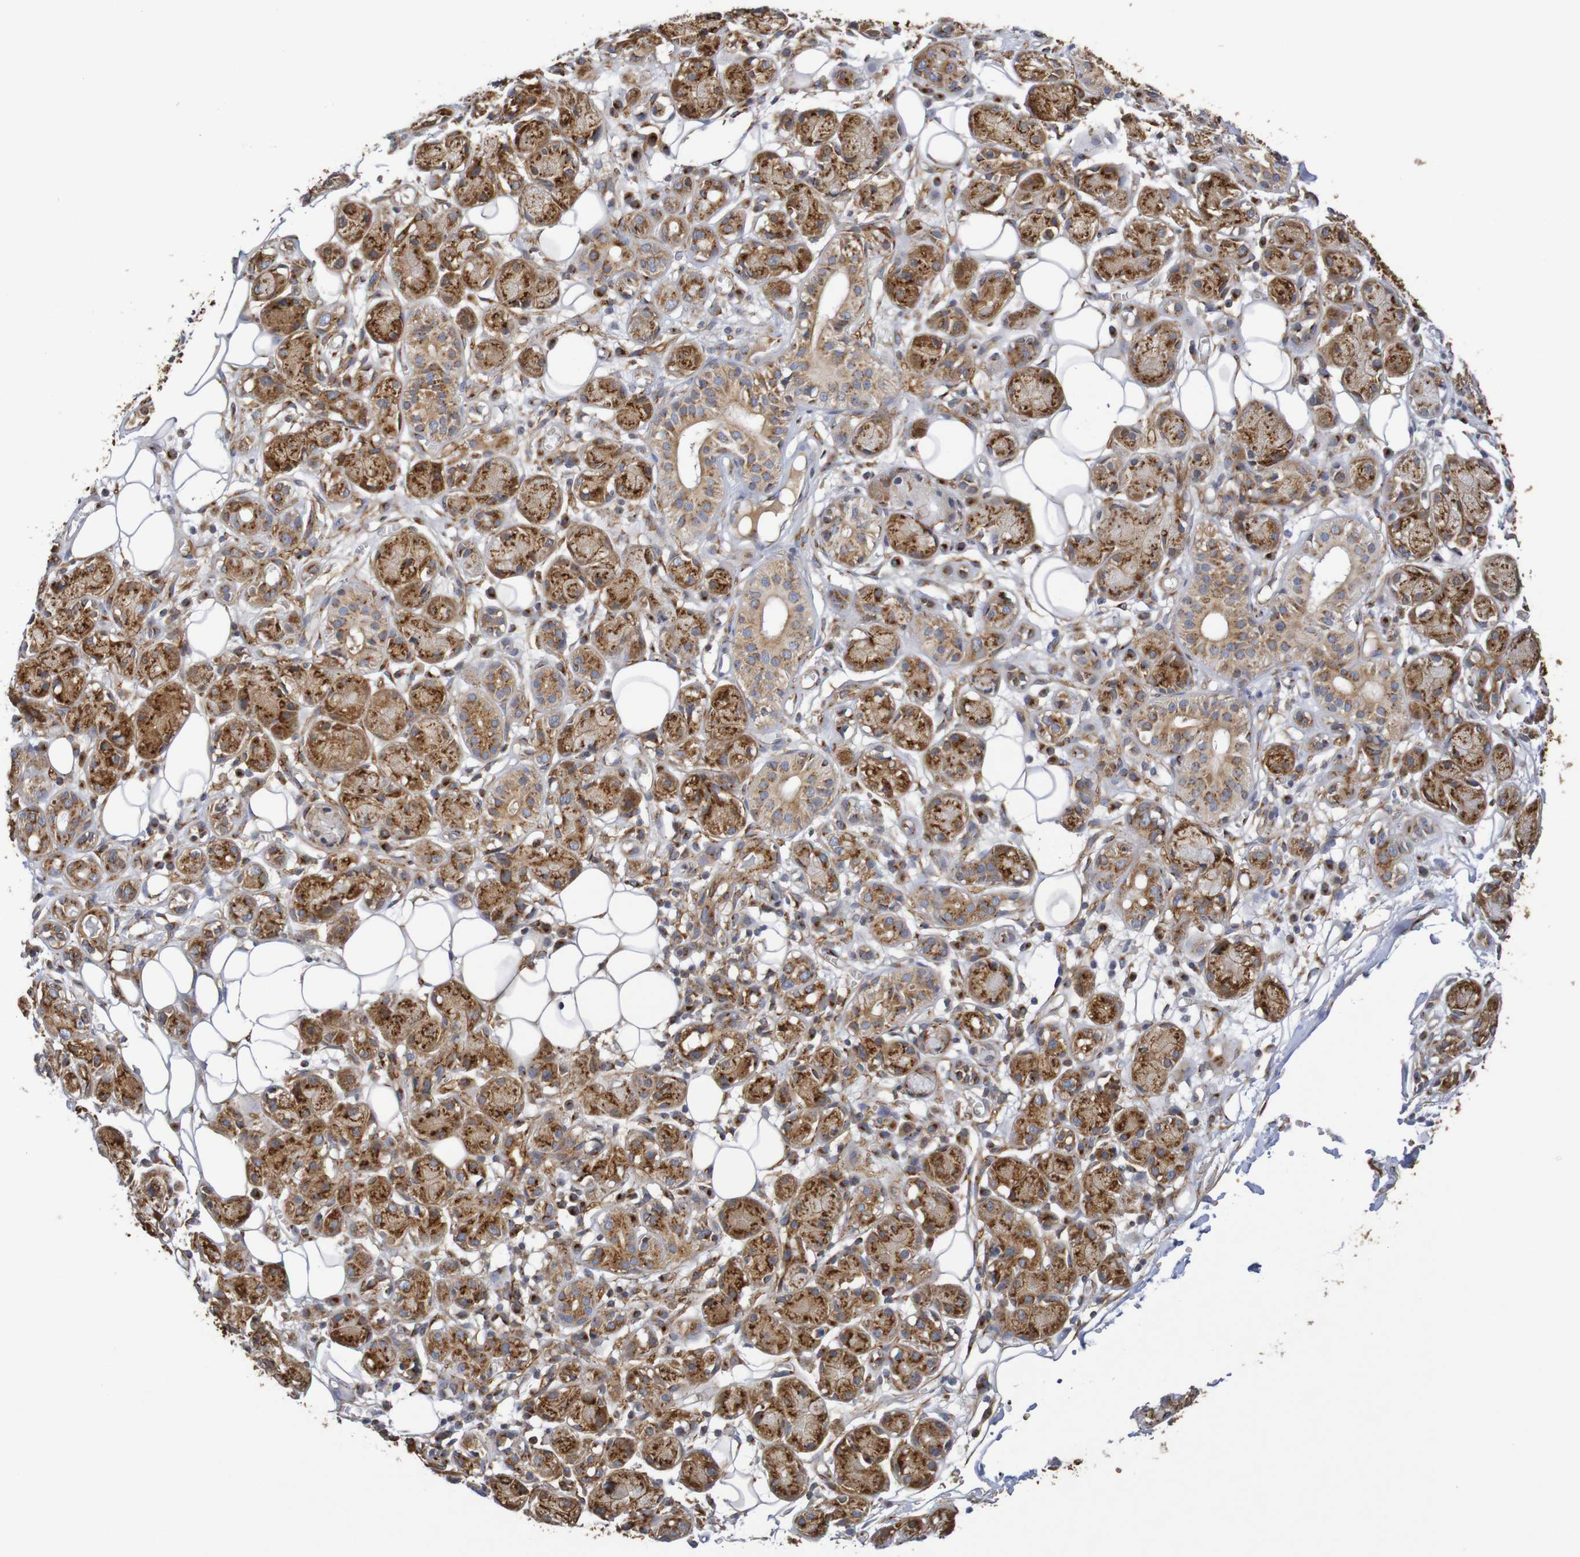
{"staining": {"intensity": "negative", "quantity": "none", "location": "none"}, "tissue": "adipose tissue", "cell_type": "Adipocytes", "image_type": "normal", "snomed": [{"axis": "morphology", "description": "Normal tissue, NOS"}, {"axis": "morphology", "description": "Inflammation, NOS"}, {"axis": "topography", "description": "Vascular tissue"}, {"axis": "topography", "description": "Salivary gland"}], "caption": "Immunohistochemistry (IHC) image of benign adipose tissue: human adipose tissue stained with DAB shows no significant protein staining in adipocytes. (Stains: DAB IHC with hematoxylin counter stain, Microscopy: brightfield microscopy at high magnification).", "gene": "DCP2", "patient": {"sex": "female", "age": 75}}